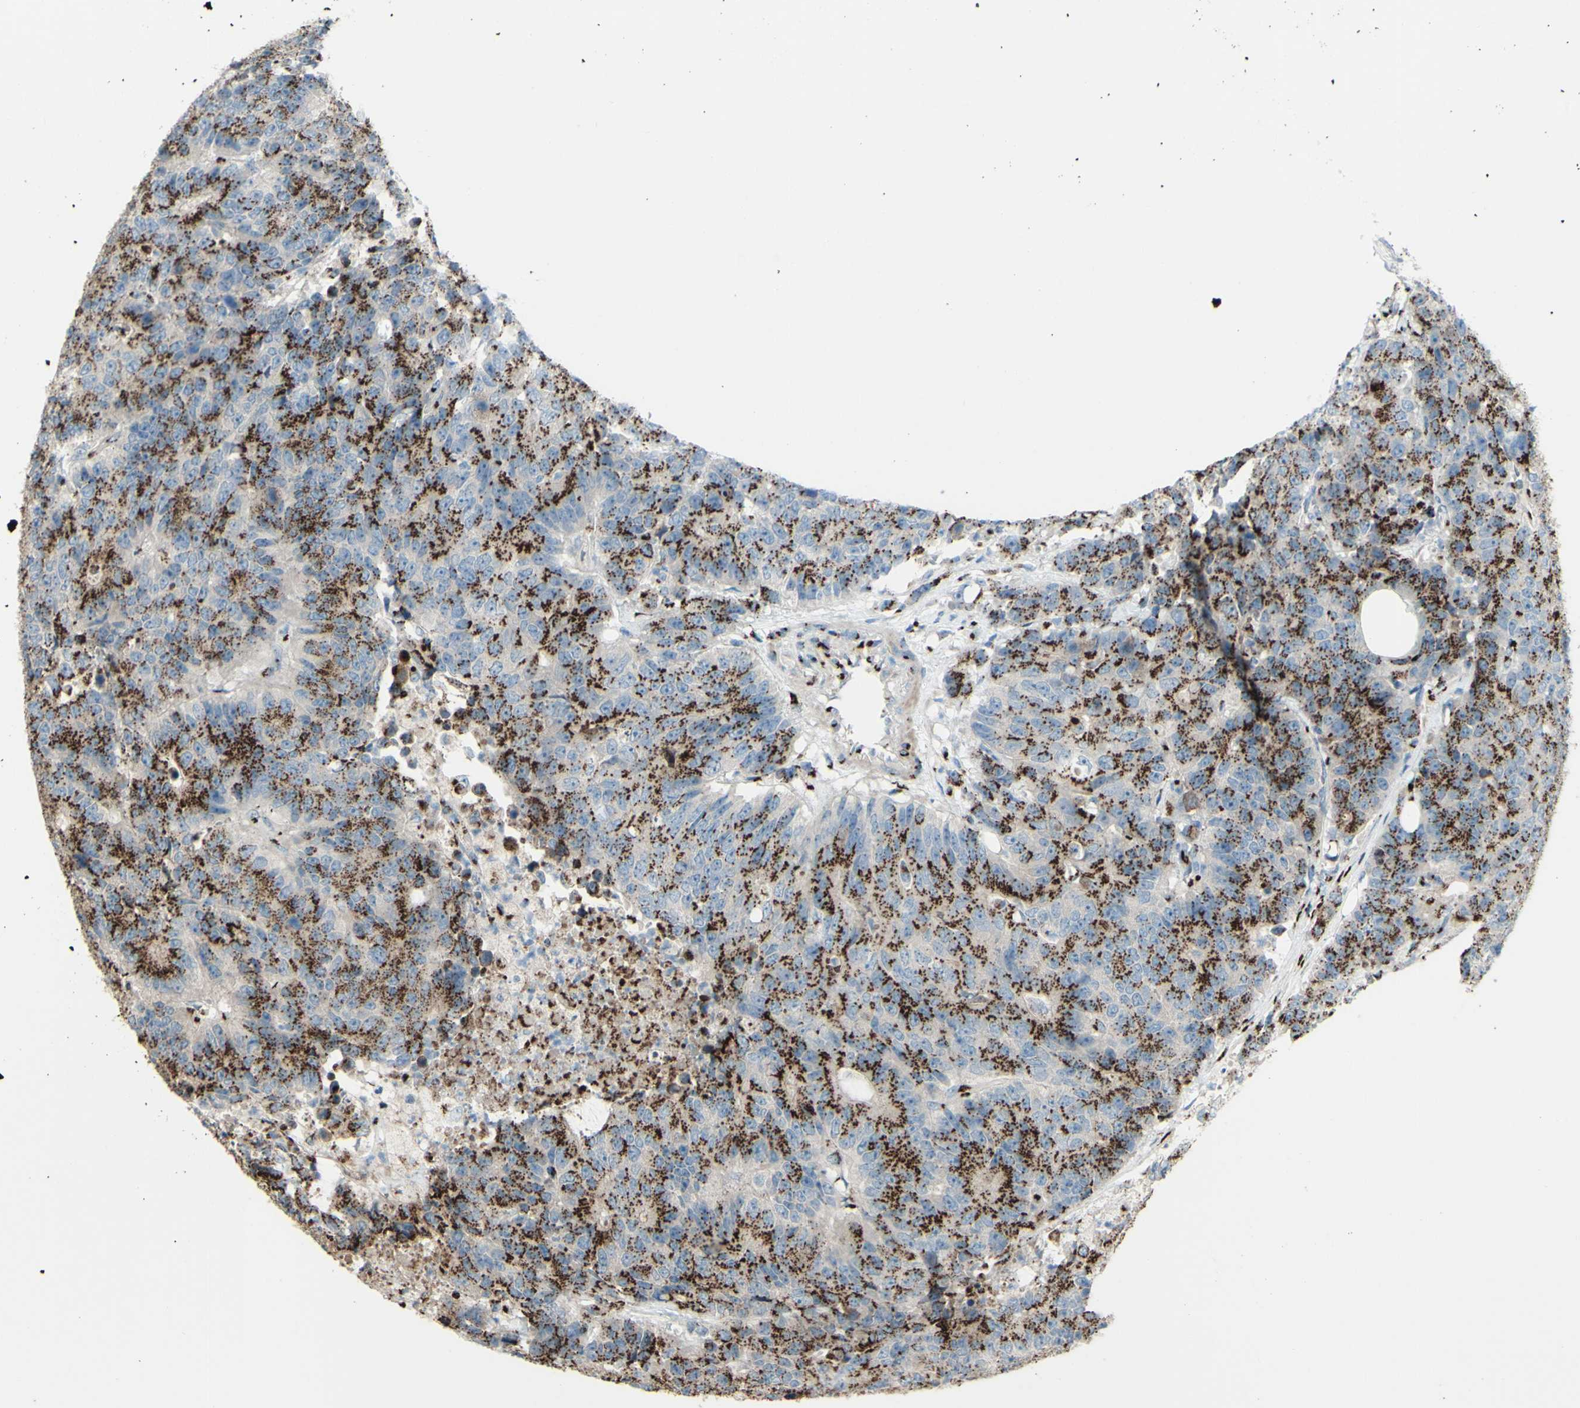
{"staining": {"intensity": "moderate", "quantity": ">75%", "location": "cytoplasmic/membranous"}, "tissue": "colorectal cancer", "cell_type": "Tumor cells", "image_type": "cancer", "snomed": [{"axis": "morphology", "description": "Adenocarcinoma, NOS"}, {"axis": "topography", "description": "Colon"}], "caption": "Adenocarcinoma (colorectal) tissue exhibits moderate cytoplasmic/membranous expression in approximately >75% of tumor cells", "gene": "BPNT2", "patient": {"sex": "female", "age": 86}}